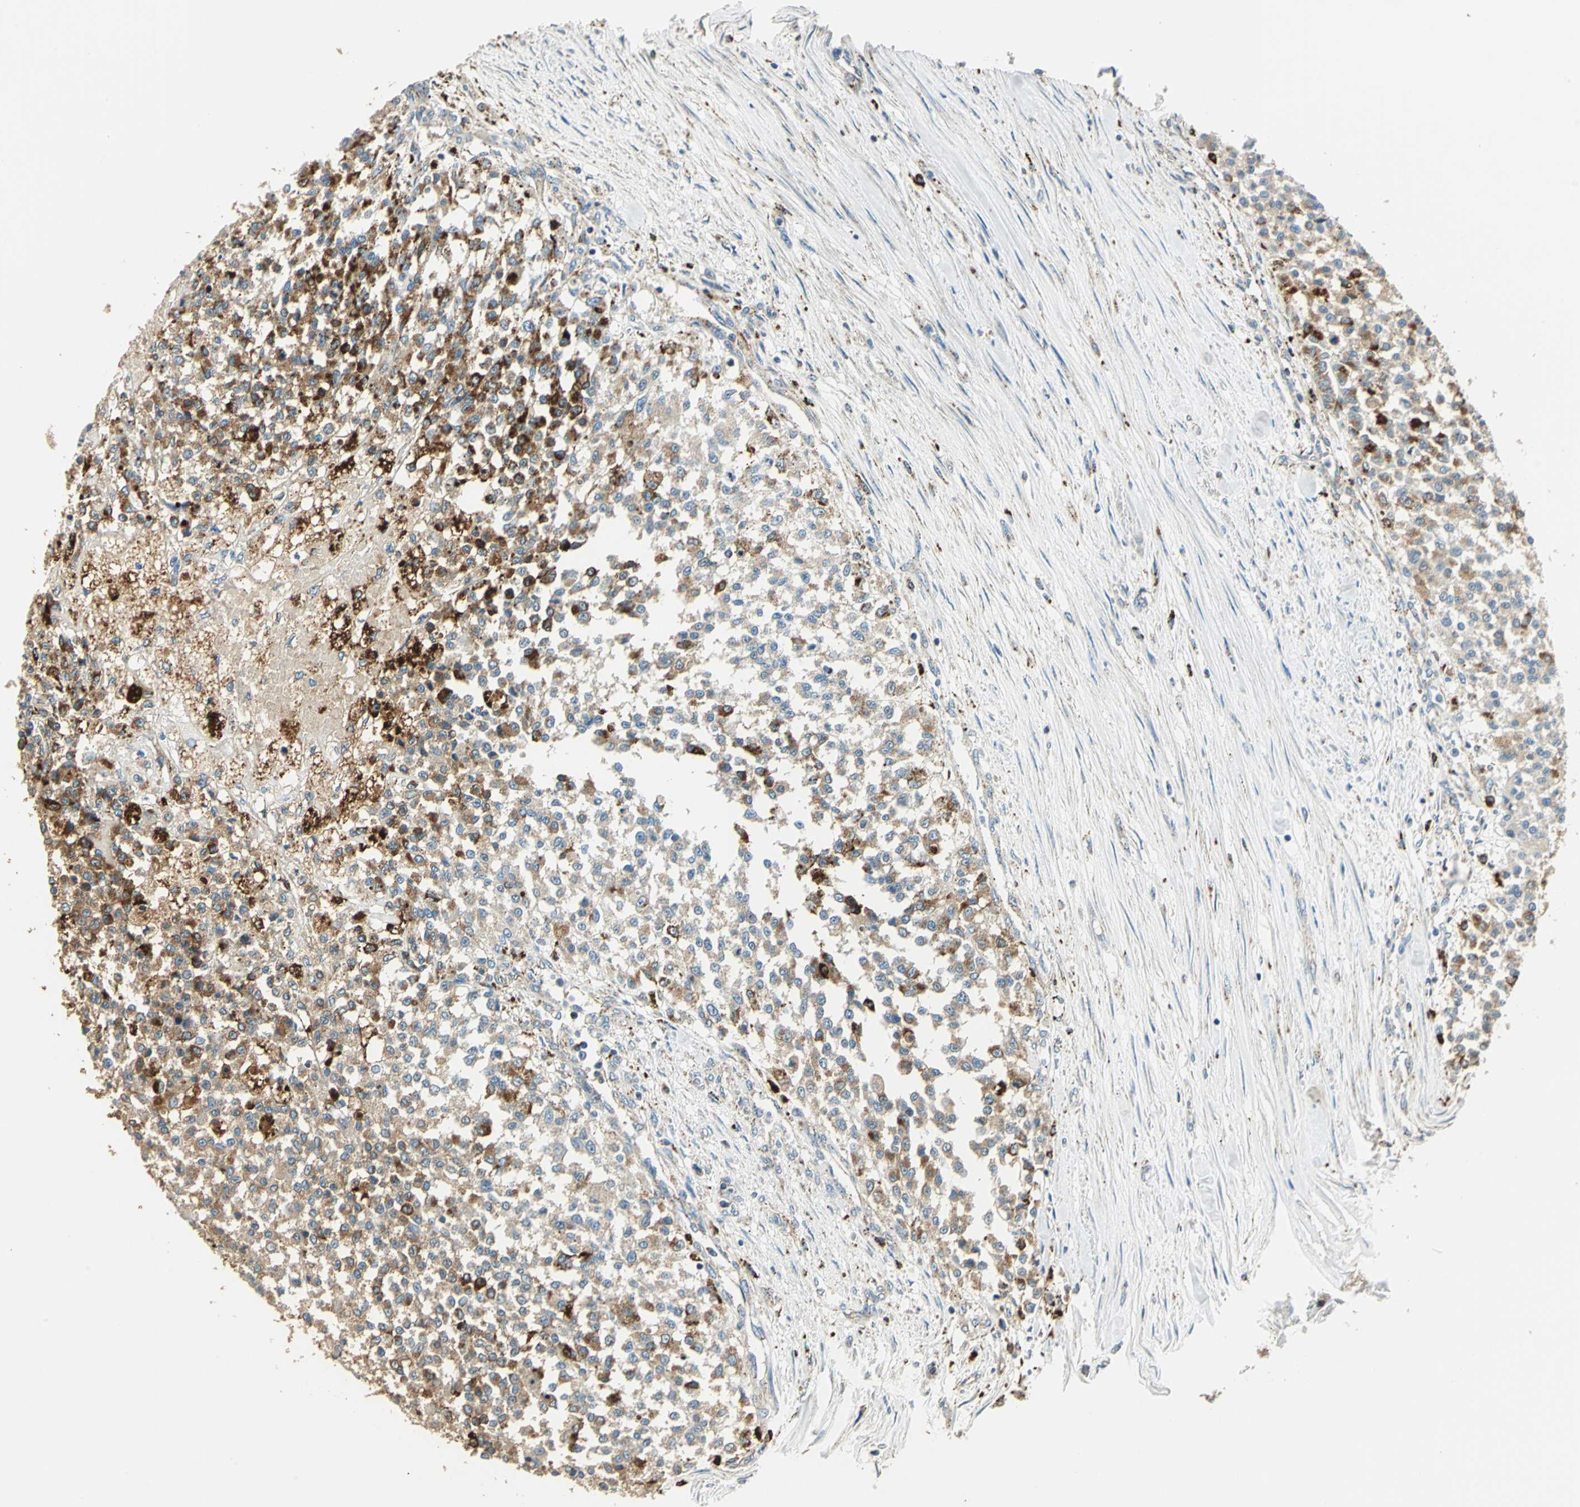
{"staining": {"intensity": "weak", "quantity": "25%-75%", "location": "cytoplasmic/membranous"}, "tissue": "testis cancer", "cell_type": "Tumor cells", "image_type": "cancer", "snomed": [{"axis": "morphology", "description": "Seminoma, NOS"}, {"axis": "topography", "description": "Testis"}], "caption": "Immunohistochemistry of testis cancer shows low levels of weak cytoplasmic/membranous positivity in about 25%-75% of tumor cells.", "gene": "NIT1", "patient": {"sex": "male", "age": 59}}